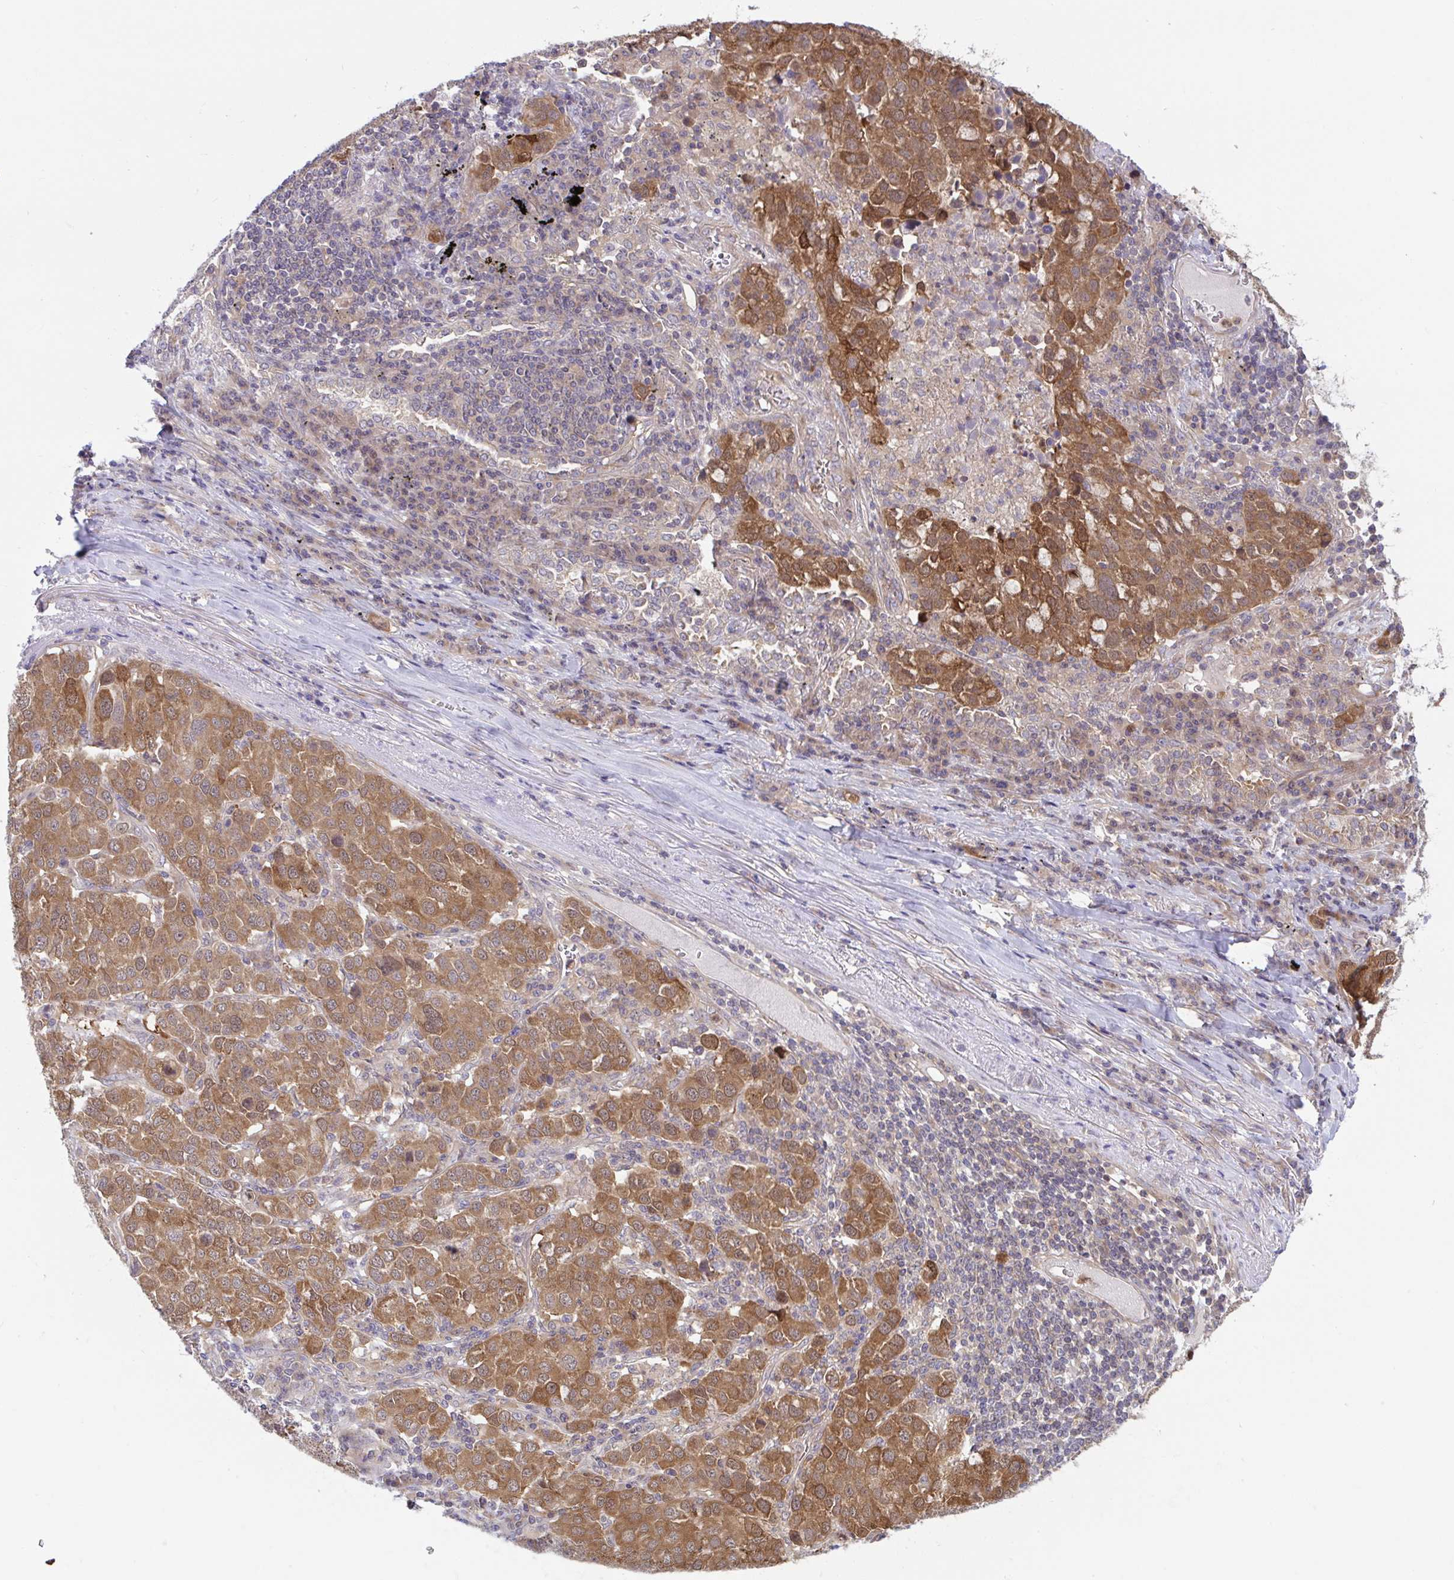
{"staining": {"intensity": "moderate", "quantity": ">75%", "location": "cytoplasmic/membranous,nuclear"}, "tissue": "lung cancer", "cell_type": "Tumor cells", "image_type": "cancer", "snomed": [{"axis": "morphology", "description": "Adenocarcinoma, NOS"}, {"axis": "morphology", "description": "Adenocarcinoma, metastatic, NOS"}, {"axis": "topography", "description": "Lymph node"}, {"axis": "topography", "description": "Lung"}], "caption": "Approximately >75% of tumor cells in lung cancer show moderate cytoplasmic/membranous and nuclear protein positivity as visualized by brown immunohistochemical staining.", "gene": "LMNTD2", "patient": {"sex": "female", "age": 65}}